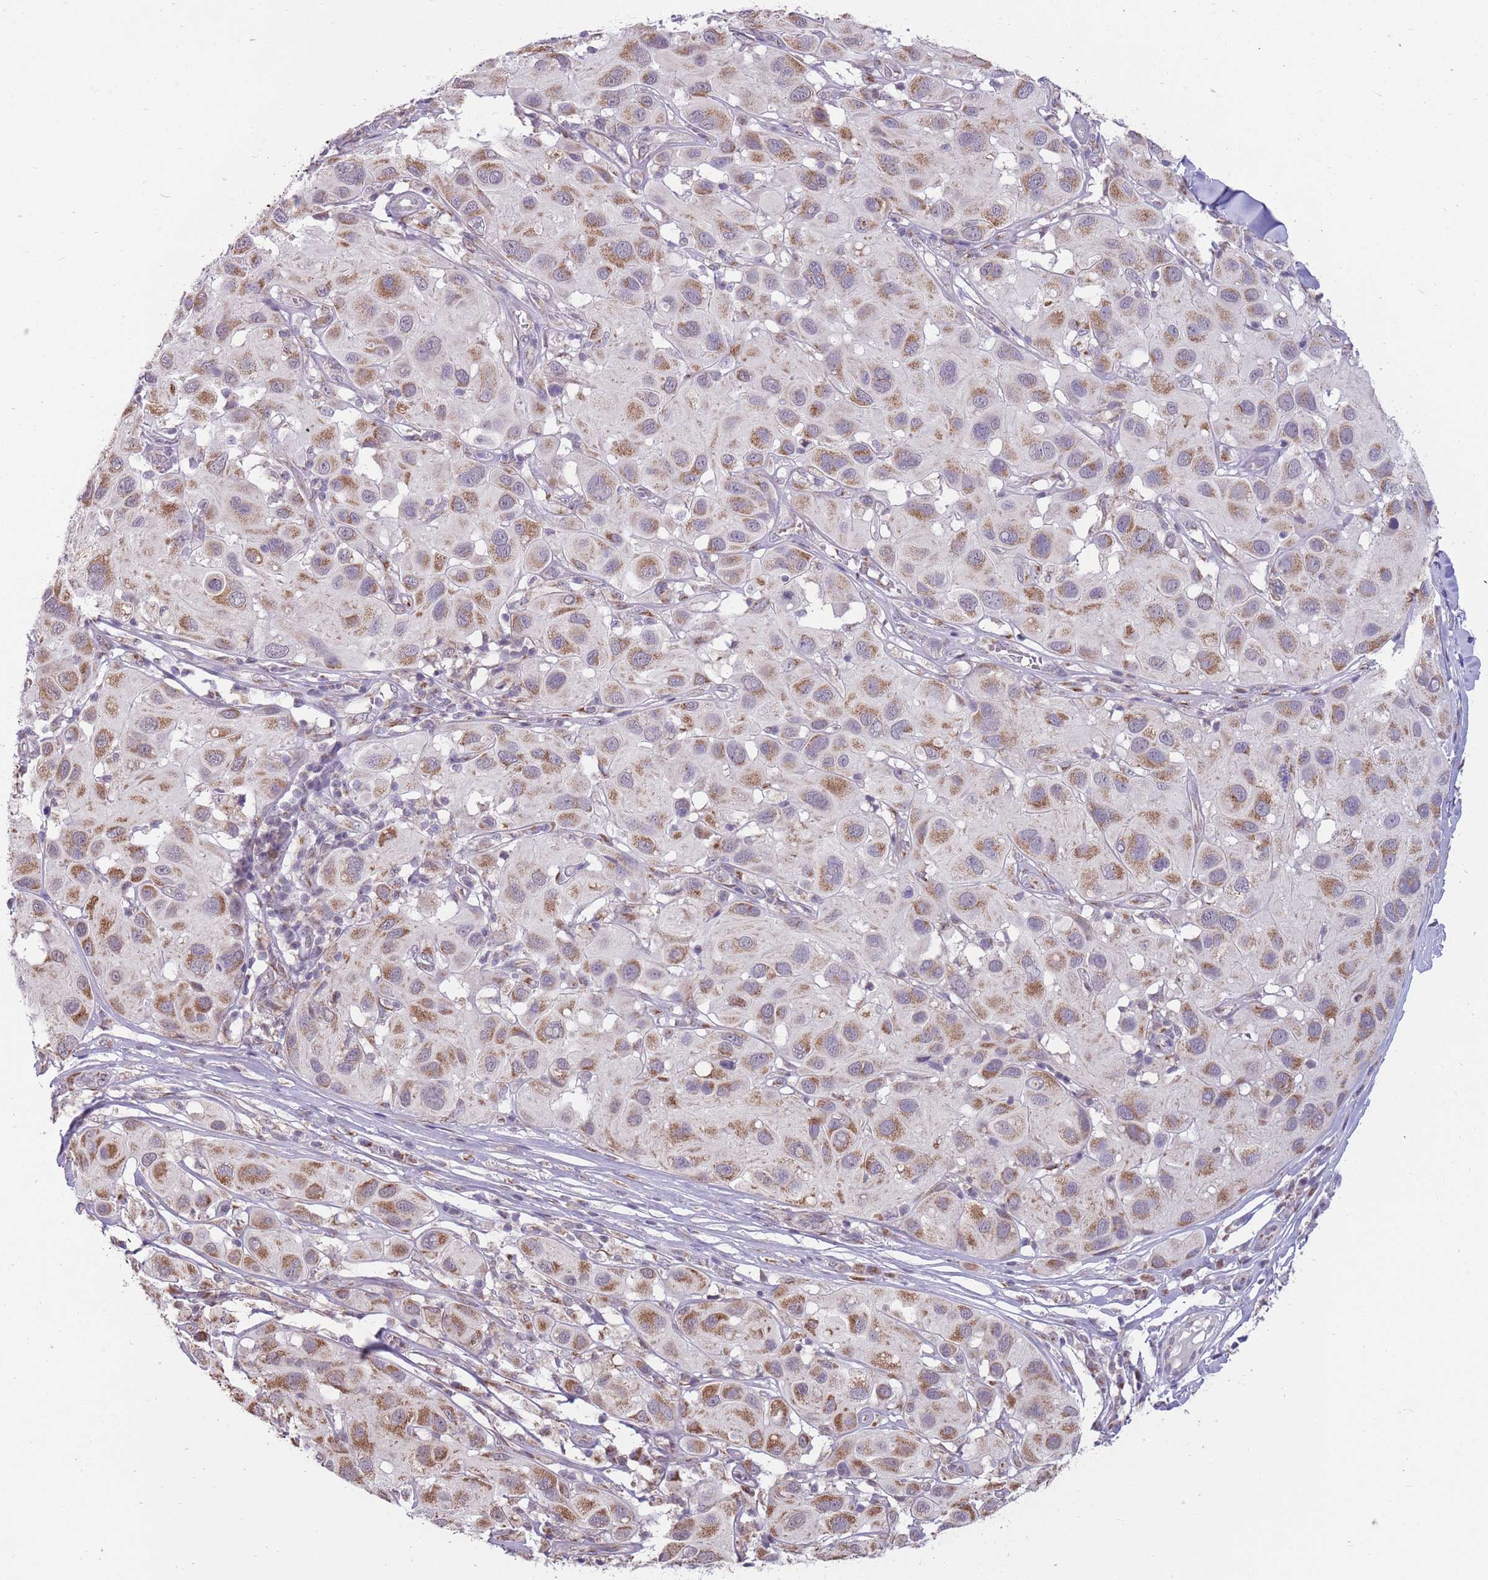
{"staining": {"intensity": "moderate", "quantity": ">75%", "location": "cytoplasmic/membranous"}, "tissue": "melanoma", "cell_type": "Tumor cells", "image_type": "cancer", "snomed": [{"axis": "morphology", "description": "Malignant melanoma, Metastatic site"}, {"axis": "topography", "description": "Skin"}], "caption": "Tumor cells exhibit medium levels of moderate cytoplasmic/membranous expression in about >75% of cells in human malignant melanoma (metastatic site). (Stains: DAB (3,3'-diaminobenzidine) in brown, nuclei in blue, Microscopy: brightfield microscopy at high magnification).", "gene": "NELL1", "patient": {"sex": "male", "age": 41}}